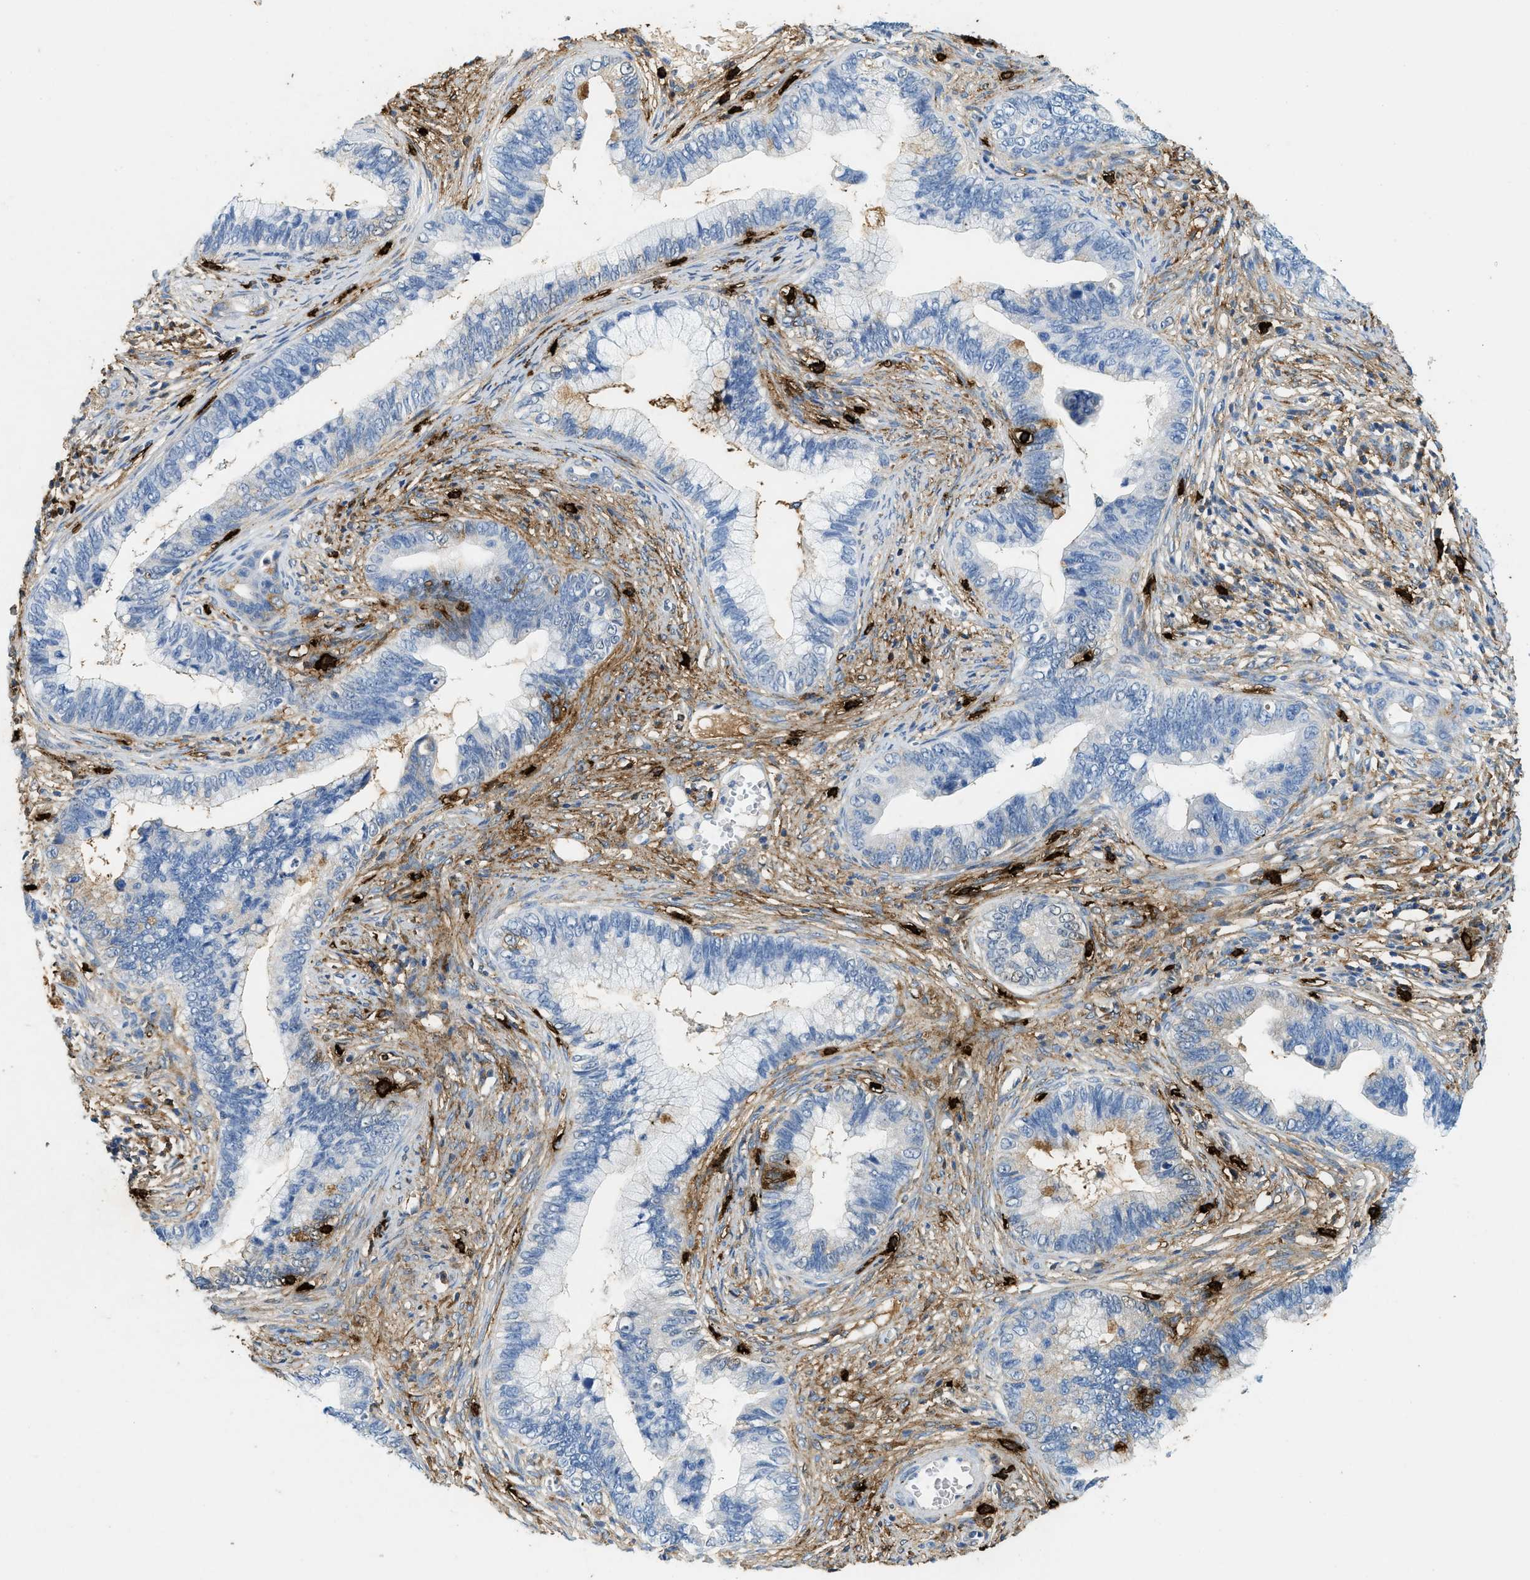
{"staining": {"intensity": "negative", "quantity": "none", "location": "none"}, "tissue": "cervical cancer", "cell_type": "Tumor cells", "image_type": "cancer", "snomed": [{"axis": "morphology", "description": "Adenocarcinoma, NOS"}, {"axis": "topography", "description": "Cervix"}], "caption": "High power microscopy histopathology image of an IHC image of cervical cancer, revealing no significant expression in tumor cells. The staining was performed using DAB (3,3'-diaminobenzidine) to visualize the protein expression in brown, while the nuclei were stained in blue with hematoxylin (Magnification: 20x).", "gene": "TPSAB1", "patient": {"sex": "female", "age": 44}}